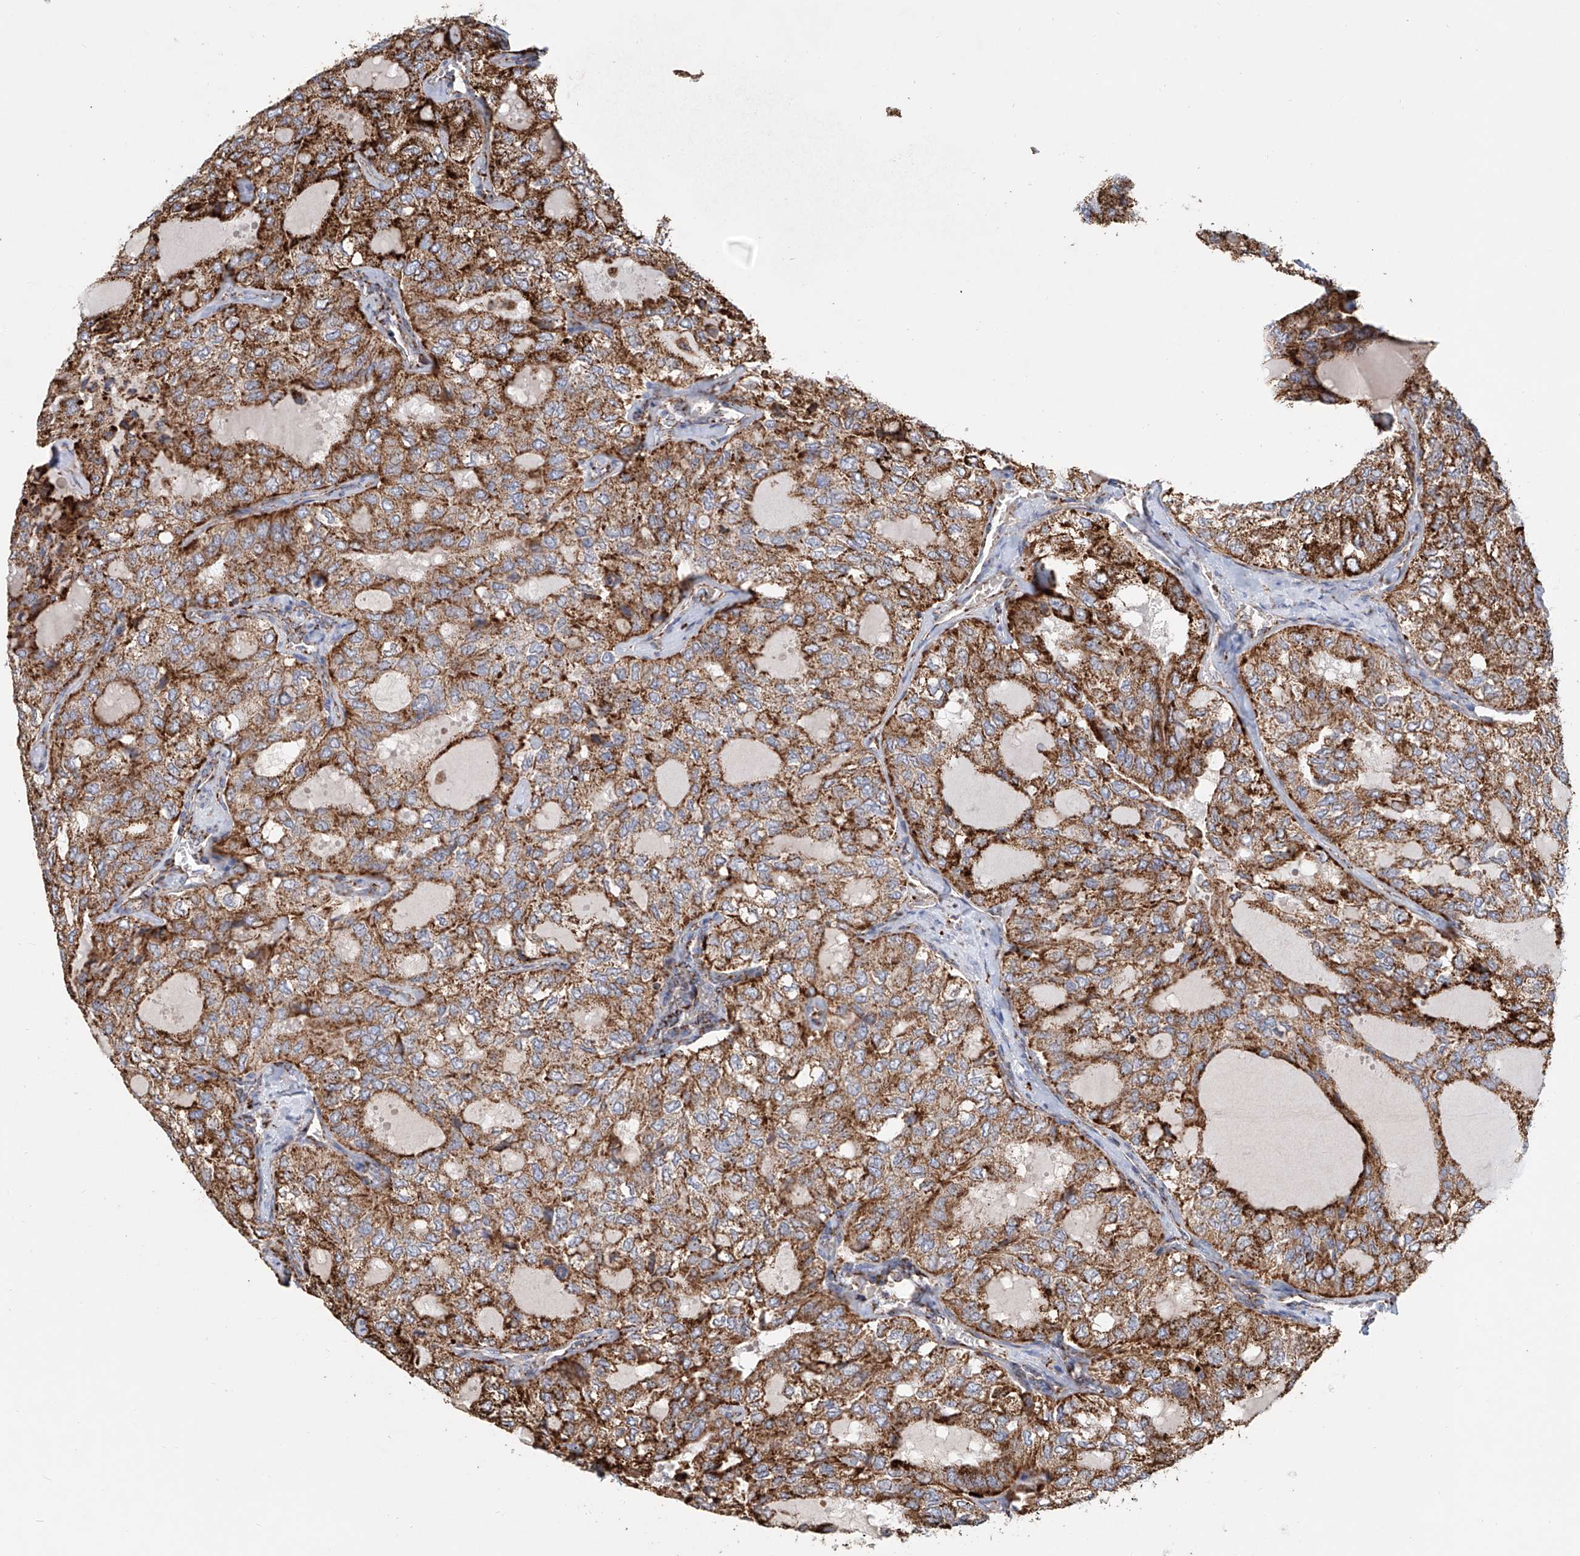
{"staining": {"intensity": "strong", "quantity": ">75%", "location": "cytoplasmic/membranous"}, "tissue": "thyroid cancer", "cell_type": "Tumor cells", "image_type": "cancer", "snomed": [{"axis": "morphology", "description": "Follicular adenoma carcinoma, NOS"}, {"axis": "topography", "description": "Thyroid gland"}], "caption": "About >75% of tumor cells in human thyroid follicular adenoma carcinoma reveal strong cytoplasmic/membranous protein expression as visualized by brown immunohistochemical staining.", "gene": "MCL1", "patient": {"sex": "male", "age": 75}}